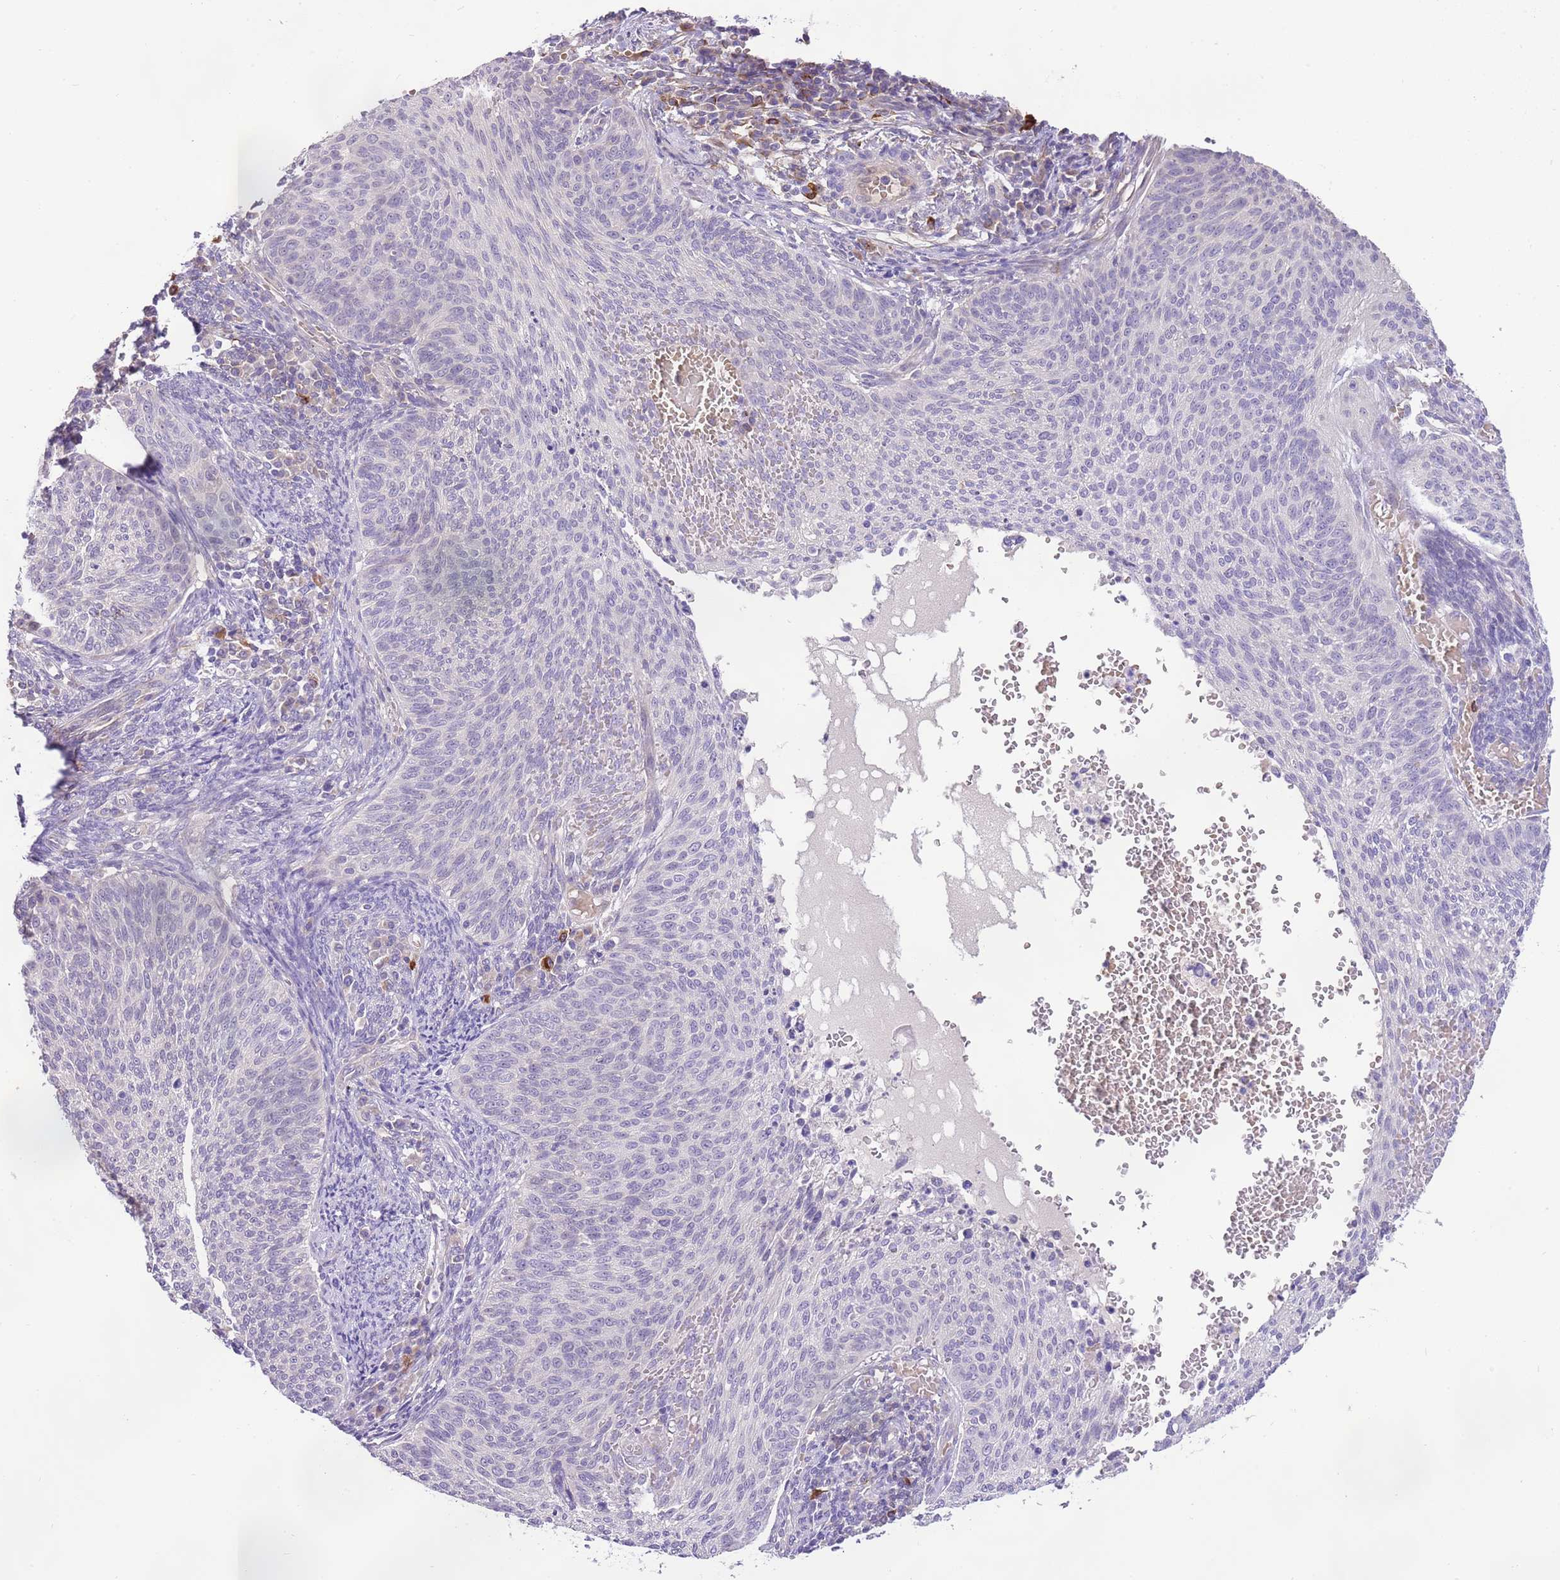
{"staining": {"intensity": "negative", "quantity": "none", "location": "none"}, "tissue": "cervical cancer", "cell_type": "Tumor cells", "image_type": "cancer", "snomed": [{"axis": "morphology", "description": "Squamous cell carcinoma, NOS"}, {"axis": "topography", "description": "Cervix"}], "caption": "There is no significant positivity in tumor cells of cervical cancer (squamous cell carcinoma). Brightfield microscopy of immunohistochemistry (IHC) stained with DAB (3,3'-diaminobenzidine) (brown) and hematoxylin (blue), captured at high magnification.", "gene": "RFK", "patient": {"sex": "female", "age": 70}}